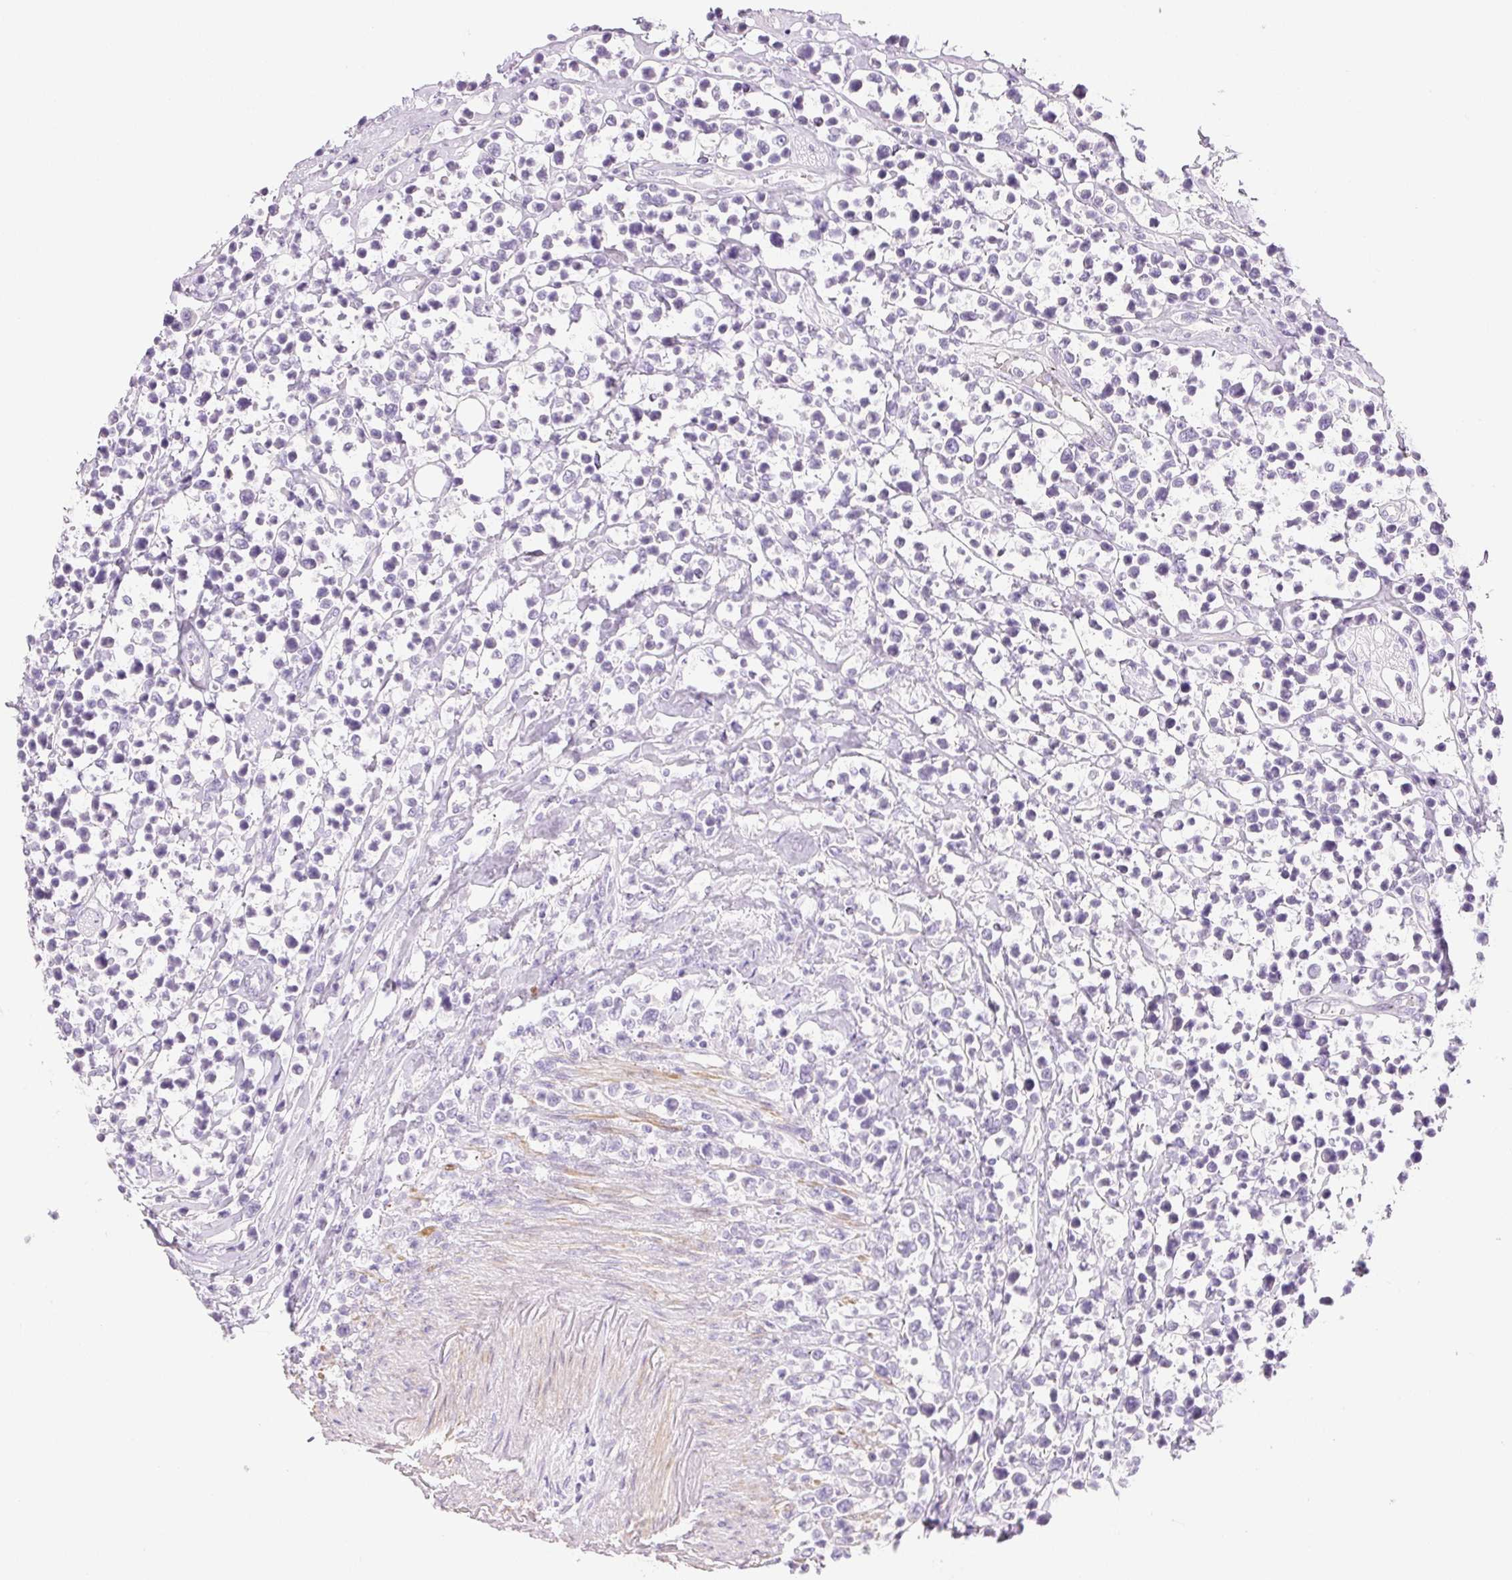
{"staining": {"intensity": "negative", "quantity": "none", "location": "none"}, "tissue": "lymphoma", "cell_type": "Tumor cells", "image_type": "cancer", "snomed": [{"axis": "morphology", "description": "Malignant lymphoma, non-Hodgkin's type, High grade"}, {"axis": "topography", "description": "Soft tissue"}], "caption": "Immunohistochemistry (IHC) micrograph of neoplastic tissue: human malignant lymphoma, non-Hodgkin's type (high-grade) stained with DAB demonstrates no significant protein expression in tumor cells.", "gene": "KCNE2", "patient": {"sex": "female", "age": 56}}